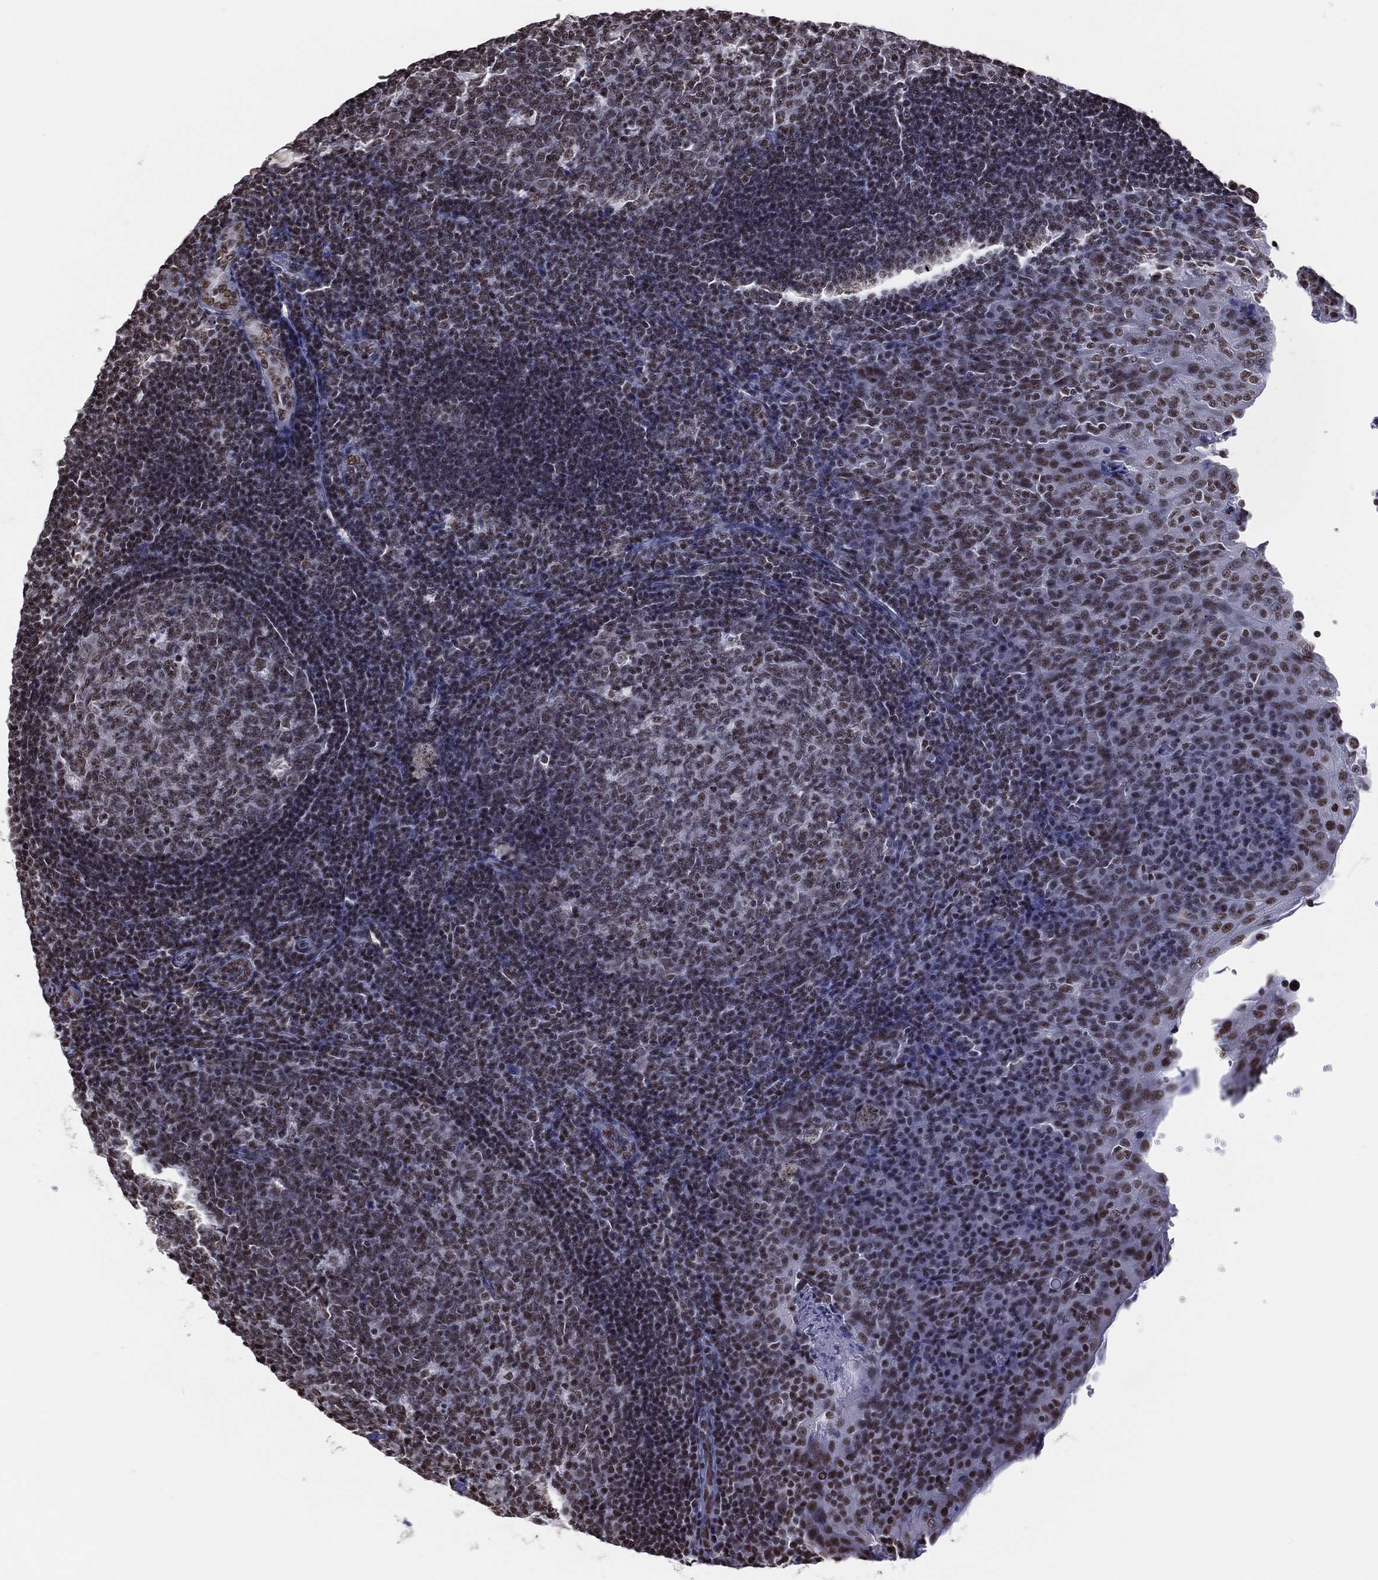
{"staining": {"intensity": "moderate", "quantity": "25%-75%", "location": "nuclear"}, "tissue": "tonsil", "cell_type": "Germinal center cells", "image_type": "normal", "snomed": [{"axis": "morphology", "description": "Normal tissue, NOS"}, {"axis": "topography", "description": "Tonsil"}], "caption": "Immunohistochemistry (IHC) photomicrograph of unremarkable human tonsil stained for a protein (brown), which exhibits medium levels of moderate nuclear staining in approximately 25%-75% of germinal center cells.", "gene": "ZNF7", "patient": {"sex": "male", "age": 17}}